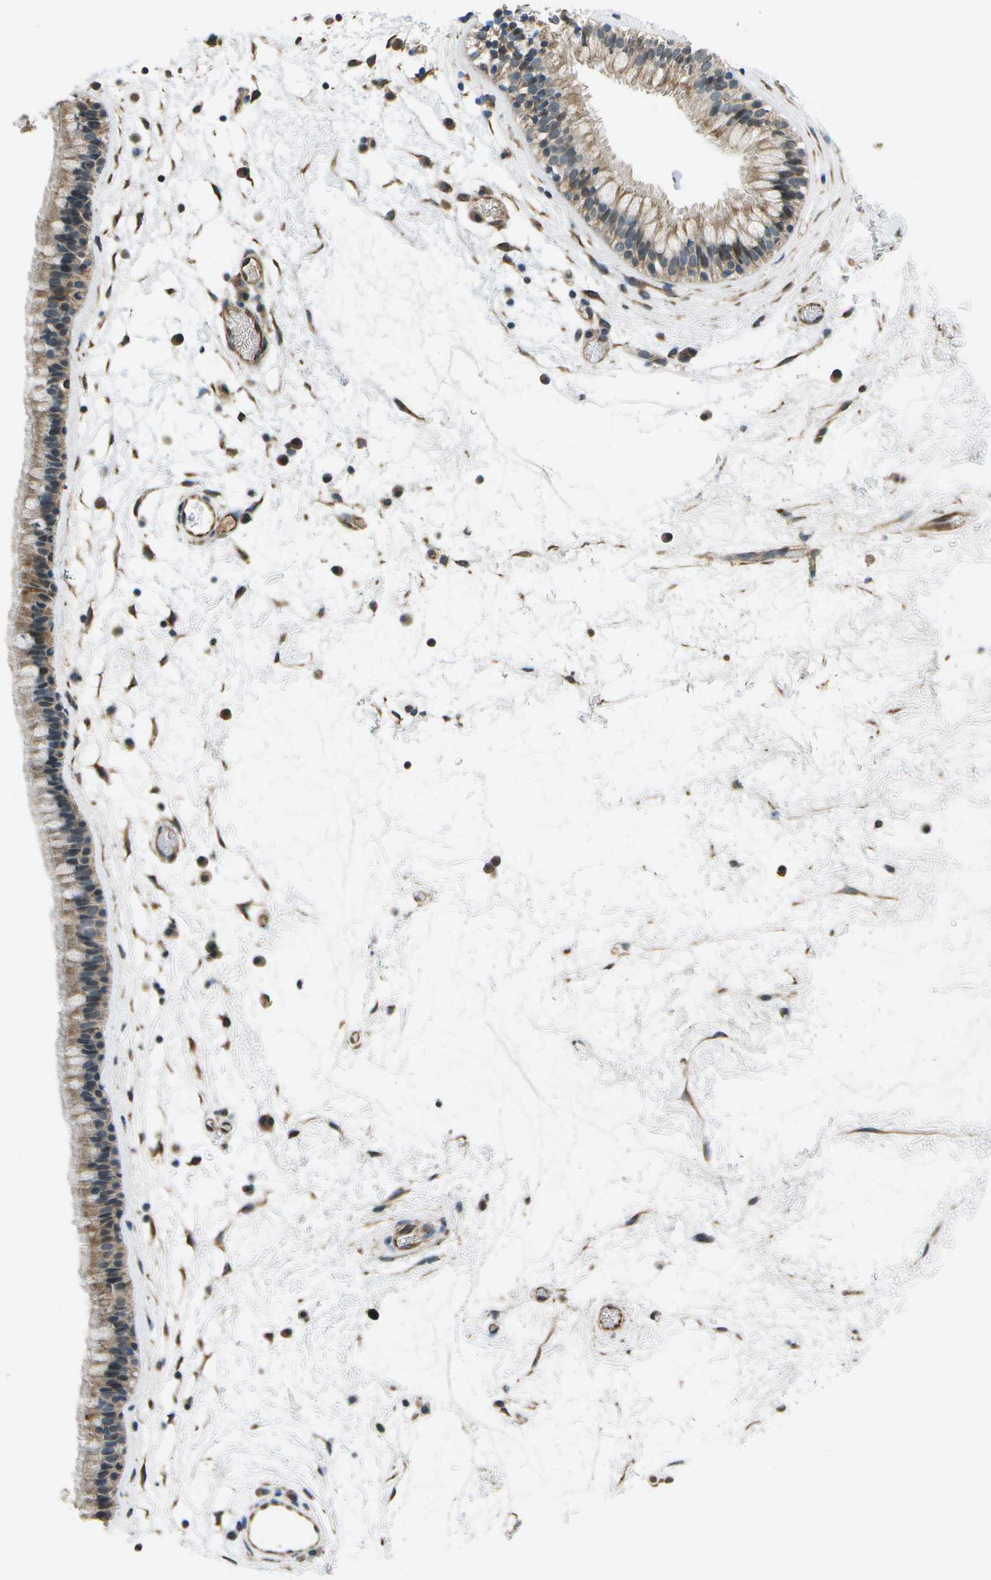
{"staining": {"intensity": "moderate", "quantity": ">75%", "location": "cytoplasmic/membranous,nuclear"}, "tissue": "nasopharynx", "cell_type": "Respiratory epithelial cells", "image_type": "normal", "snomed": [{"axis": "morphology", "description": "Normal tissue, NOS"}, {"axis": "morphology", "description": "Inflammation, NOS"}, {"axis": "topography", "description": "Nasopharynx"}], "caption": "Respiratory epithelial cells display moderate cytoplasmic/membranous,nuclear expression in about >75% of cells in normal nasopharynx.", "gene": "EIF2AK1", "patient": {"sex": "male", "age": 48}}